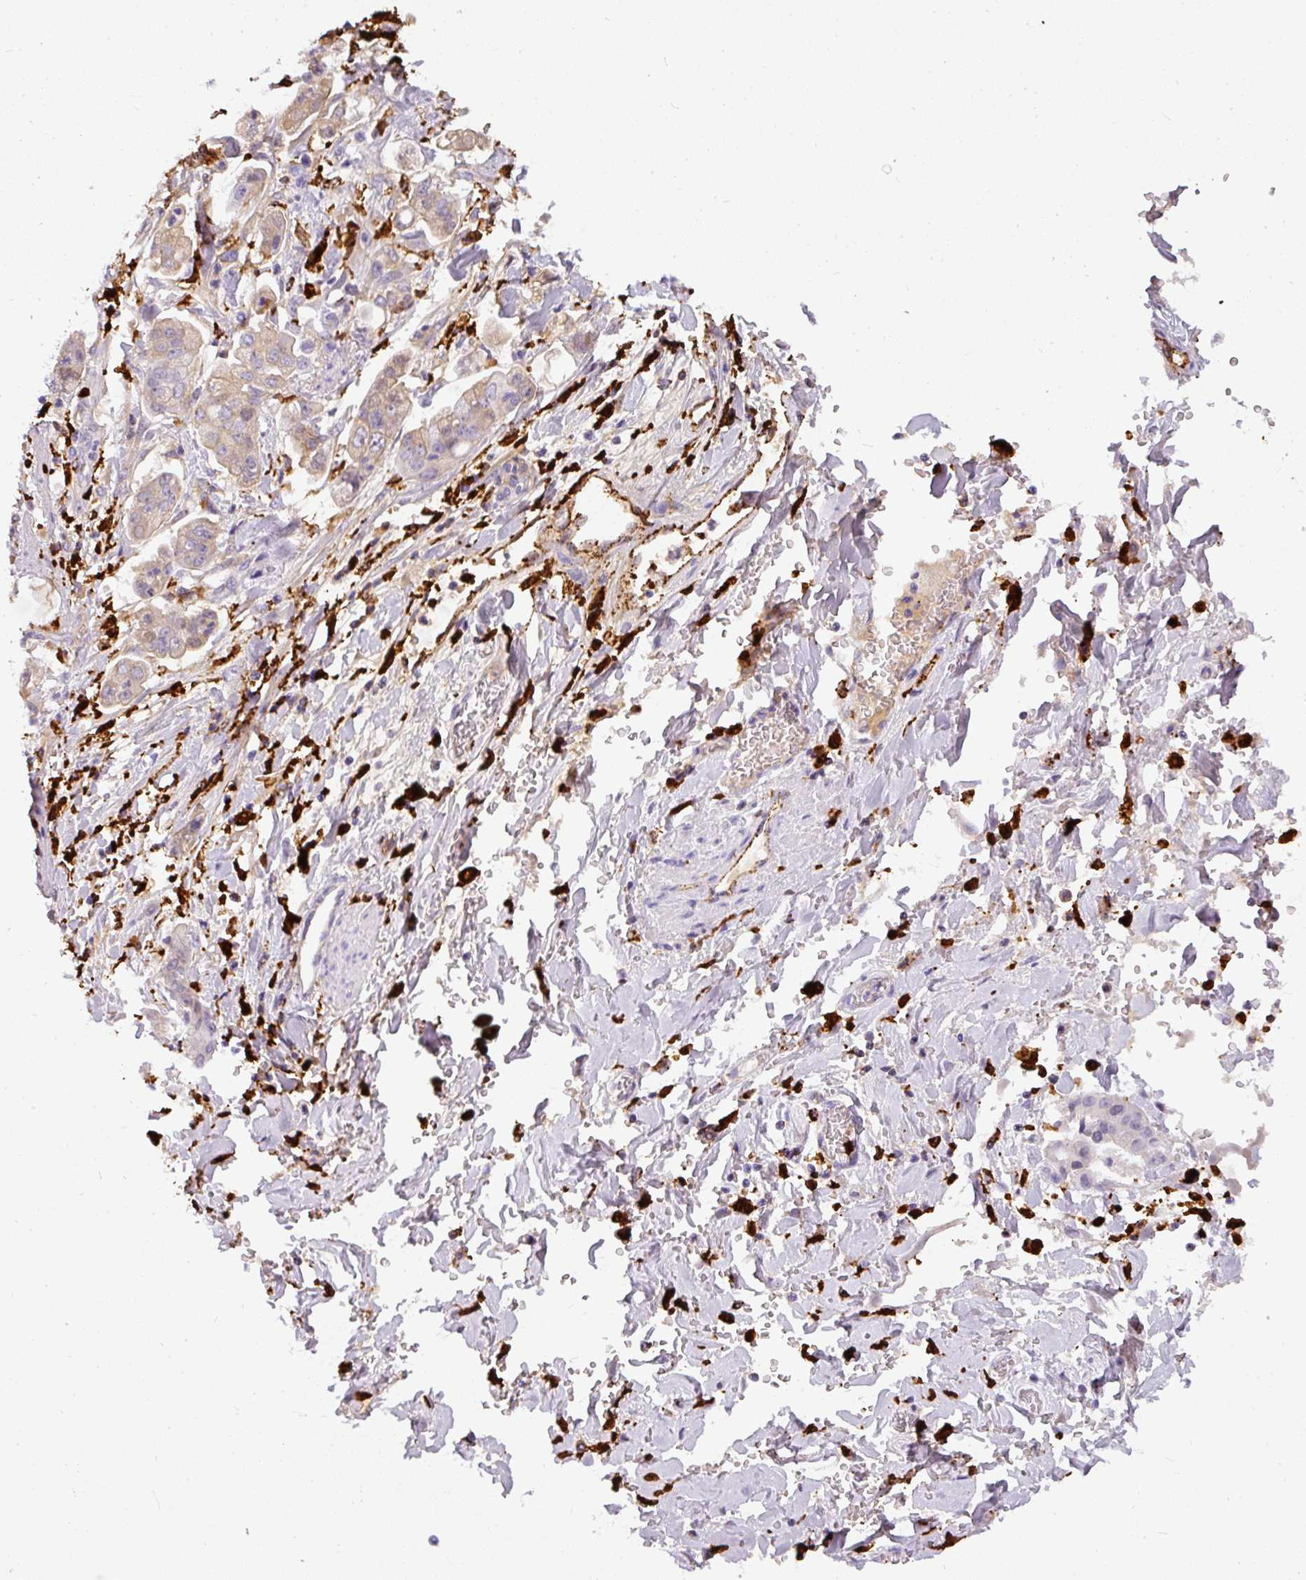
{"staining": {"intensity": "weak", "quantity": ">75%", "location": "cytoplasmic/membranous"}, "tissue": "stomach cancer", "cell_type": "Tumor cells", "image_type": "cancer", "snomed": [{"axis": "morphology", "description": "Adenocarcinoma, NOS"}, {"axis": "topography", "description": "Stomach"}], "caption": "Immunohistochemistry (IHC) (DAB (3,3'-diaminobenzidine)) staining of stomach cancer (adenocarcinoma) reveals weak cytoplasmic/membranous protein positivity in approximately >75% of tumor cells.", "gene": "MMACHC", "patient": {"sex": "male", "age": 62}}